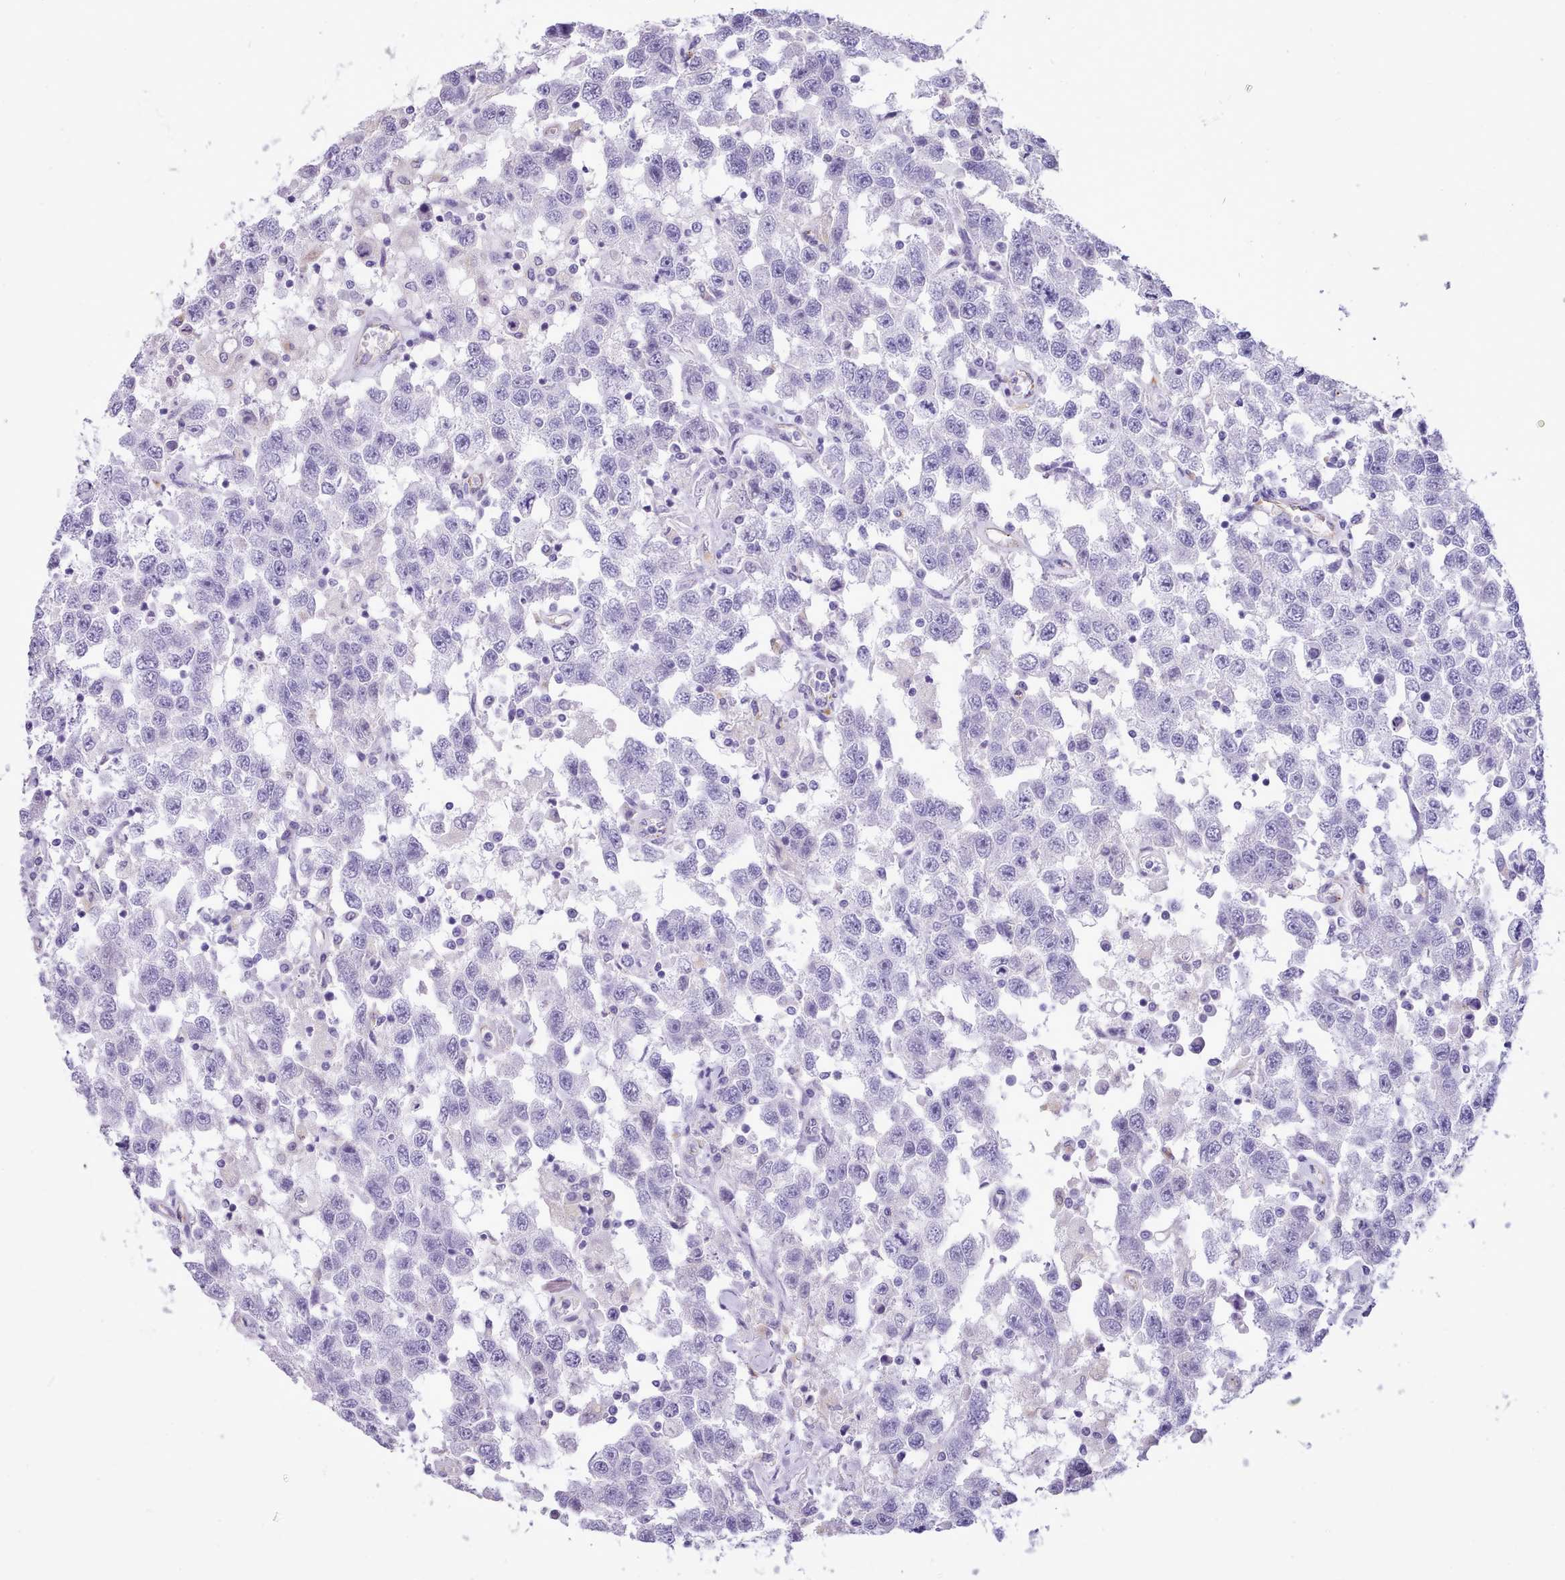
{"staining": {"intensity": "negative", "quantity": "none", "location": "none"}, "tissue": "testis cancer", "cell_type": "Tumor cells", "image_type": "cancer", "snomed": [{"axis": "morphology", "description": "Seminoma, NOS"}, {"axis": "topography", "description": "Testis"}], "caption": "DAB (3,3'-diaminobenzidine) immunohistochemical staining of human testis cancer (seminoma) displays no significant staining in tumor cells.", "gene": "GAA", "patient": {"sex": "male", "age": 41}}